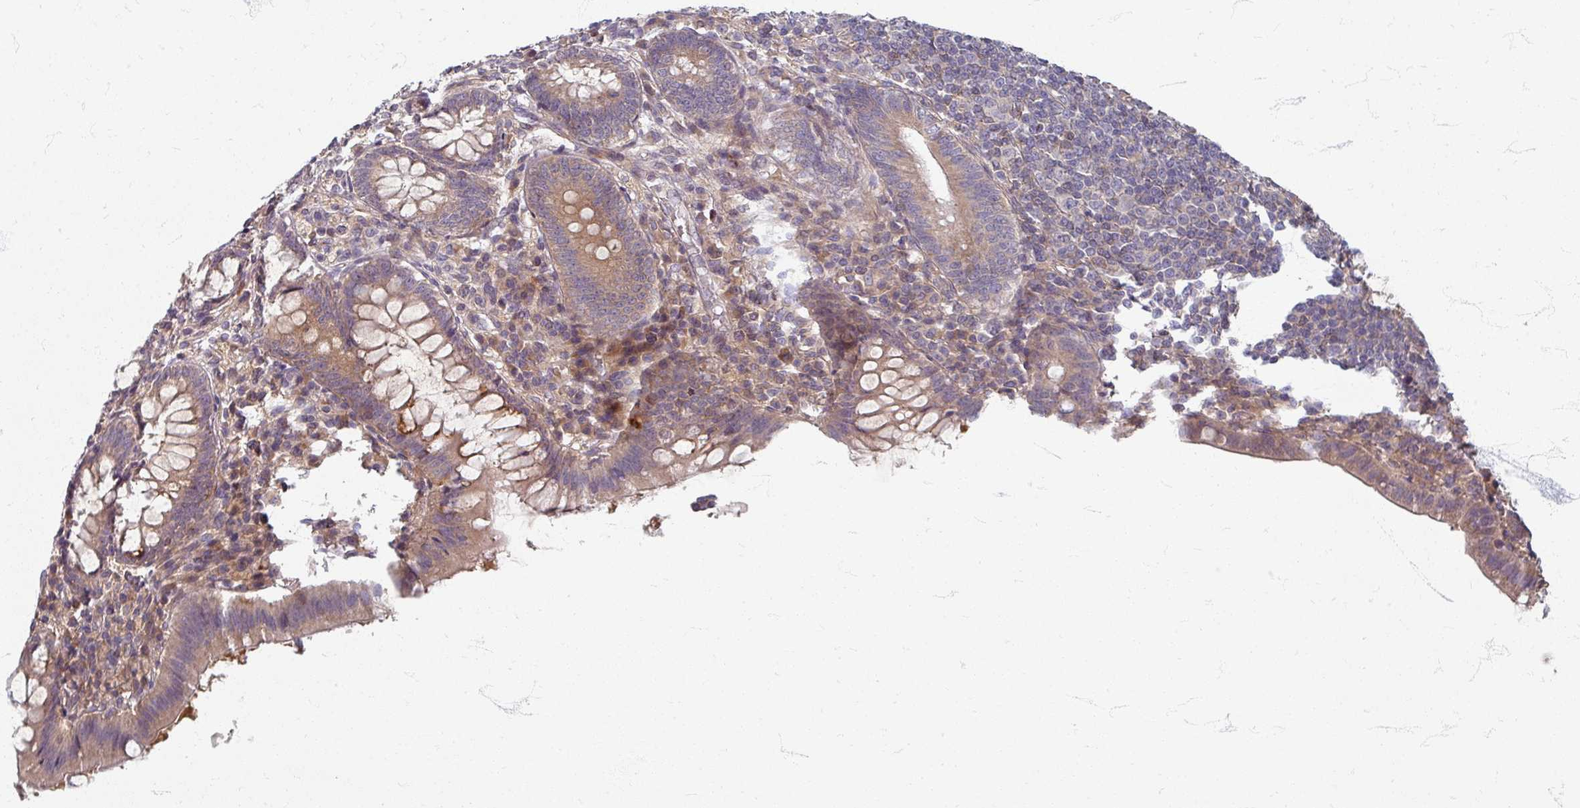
{"staining": {"intensity": "moderate", "quantity": ">75%", "location": "cytoplasmic/membranous"}, "tissue": "appendix", "cell_type": "Glandular cells", "image_type": "normal", "snomed": [{"axis": "morphology", "description": "Normal tissue, NOS"}, {"axis": "topography", "description": "Appendix"}], "caption": "The micrograph shows immunohistochemical staining of benign appendix. There is moderate cytoplasmic/membranous staining is identified in about >75% of glandular cells. (Brightfield microscopy of DAB IHC at high magnification).", "gene": "STAM", "patient": {"sex": "male", "age": 83}}